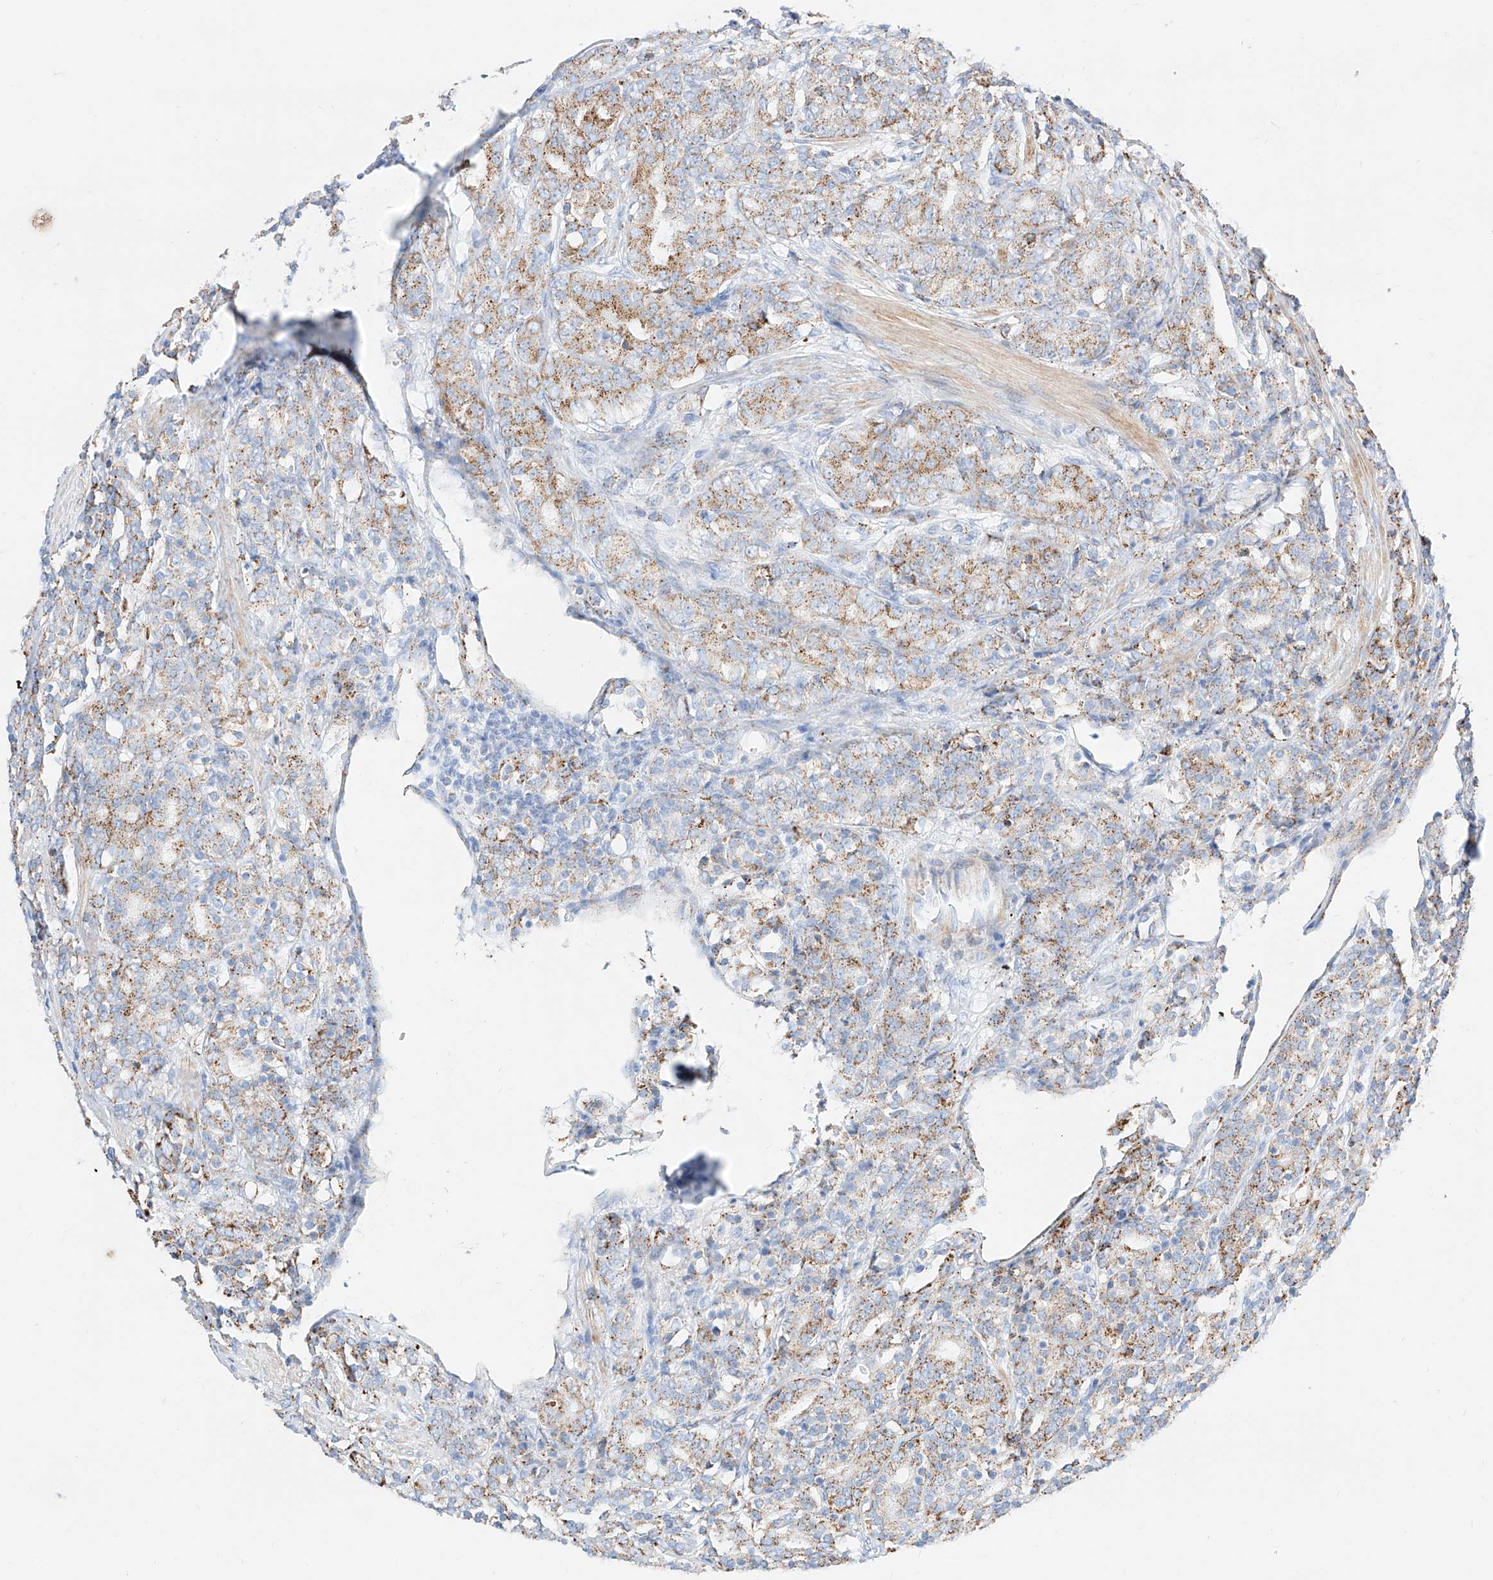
{"staining": {"intensity": "moderate", "quantity": "25%-75%", "location": "cytoplasmic/membranous"}, "tissue": "prostate cancer", "cell_type": "Tumor cells", "image_type": "cancer", "snomed": [{"axis": "morphology", "description": "Adenocarcinoma, High grade"}, {"axis": "topography", "description": "Prostate"}], "caption": "Immunohistochemical staining of prostate cancer shows medium levels of moderate cytoplasmic/membranous protein staining in approximately 25%-75% of tumor cells. (Brightfield microscopy of DAB IHC at high magnification).", "gene": "C6orf62", "patient": {"sex": "male", "age": 62}}